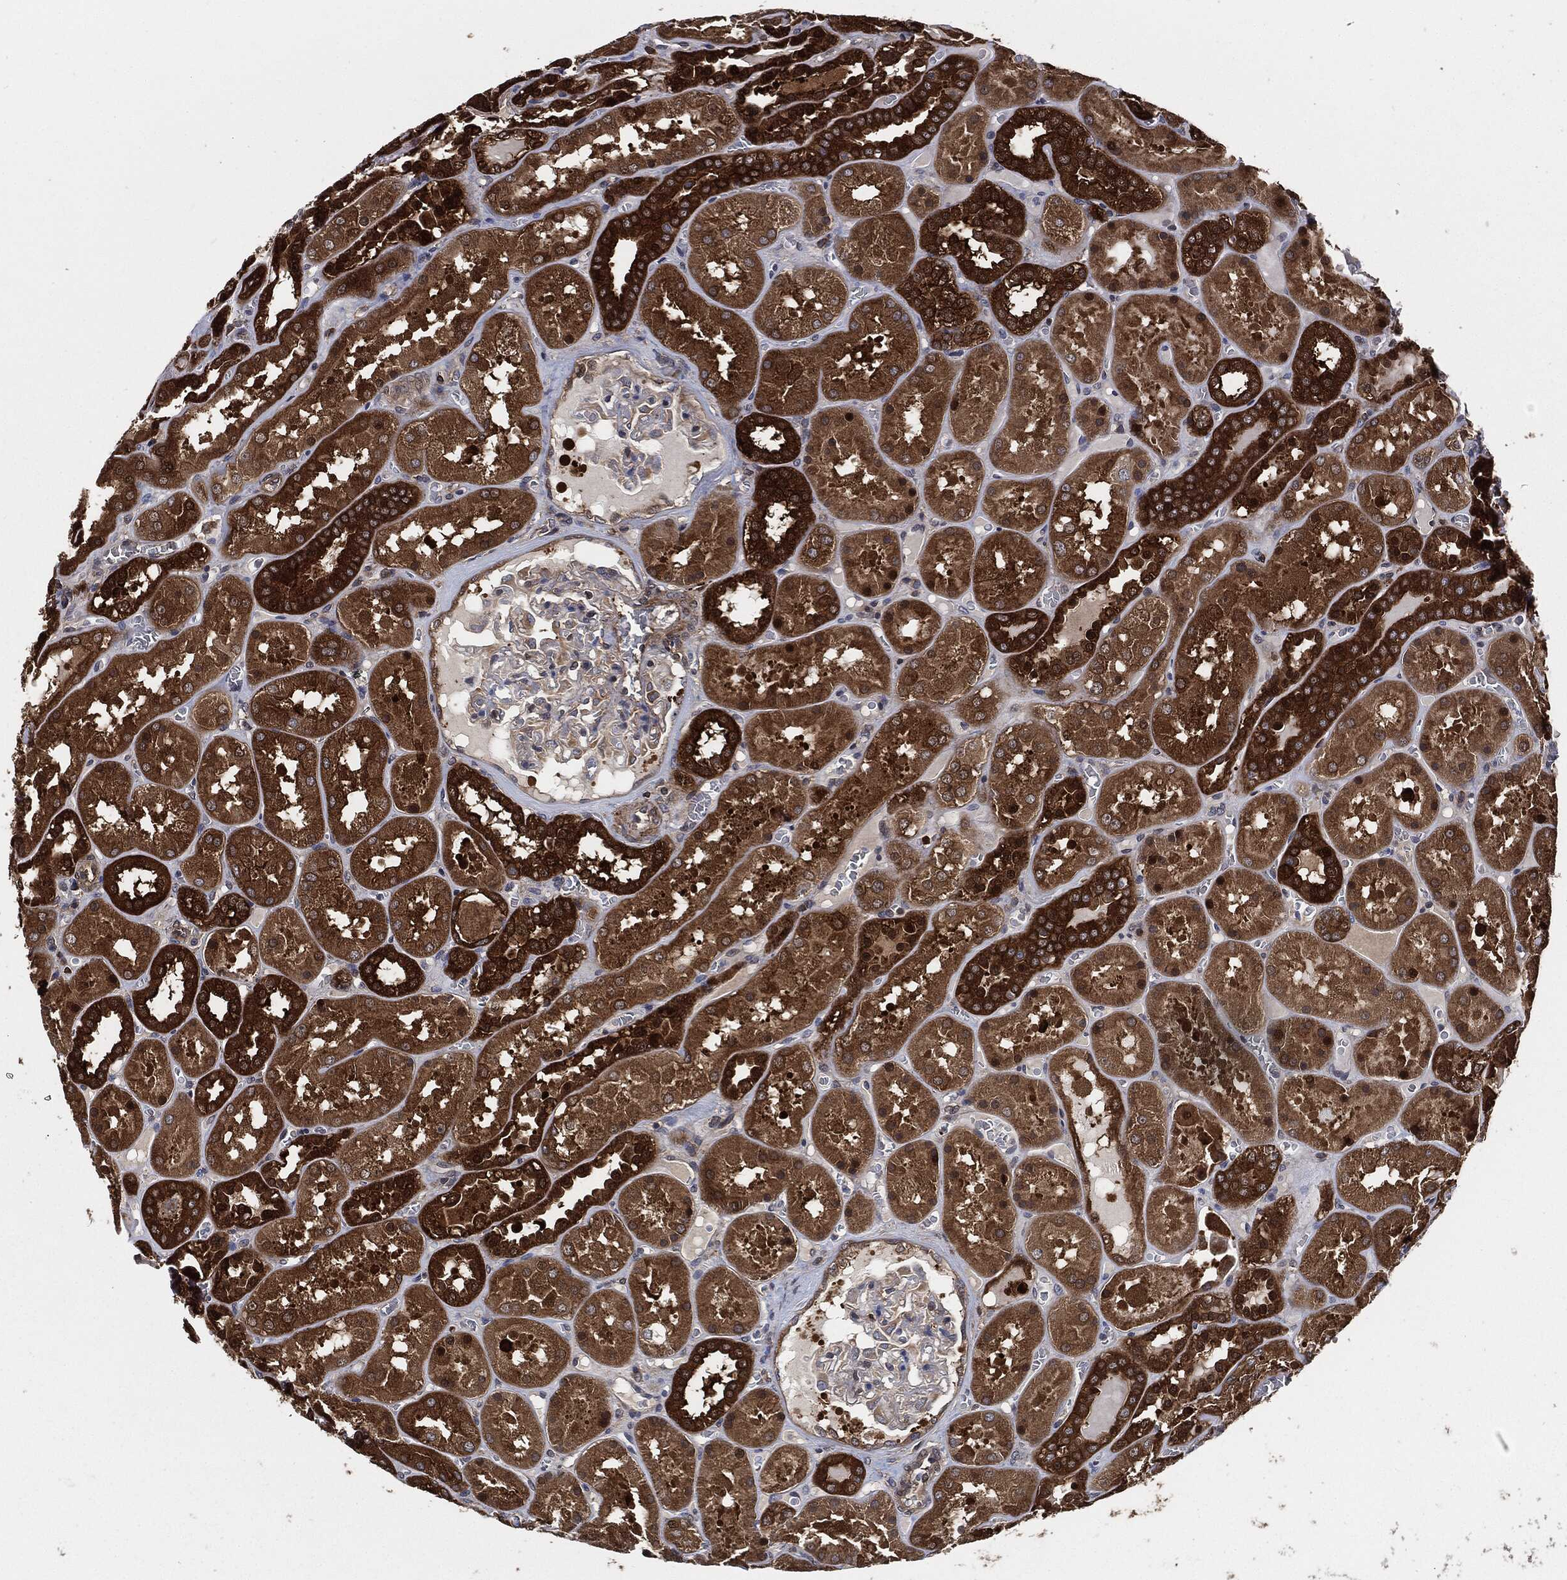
{"staining": {"intensity": "weak", "quantity": "<25%", "location": "cytoplasmic/membranous"}, "tissue": "kidney", "cell_type": "Cells in glomeruli", "image_type": "normal", "snomed": [{"axis": "morphology", "description": "Normal tissue, NOS"}, {"axis": "topography", "description": "Kidney"}], "caption": "The photomicrograph demonstrates no significant staining in cells in glomeruli of kidney.", "gene": "PRDX2", "patient": {"sex": "male", "age": 73}}